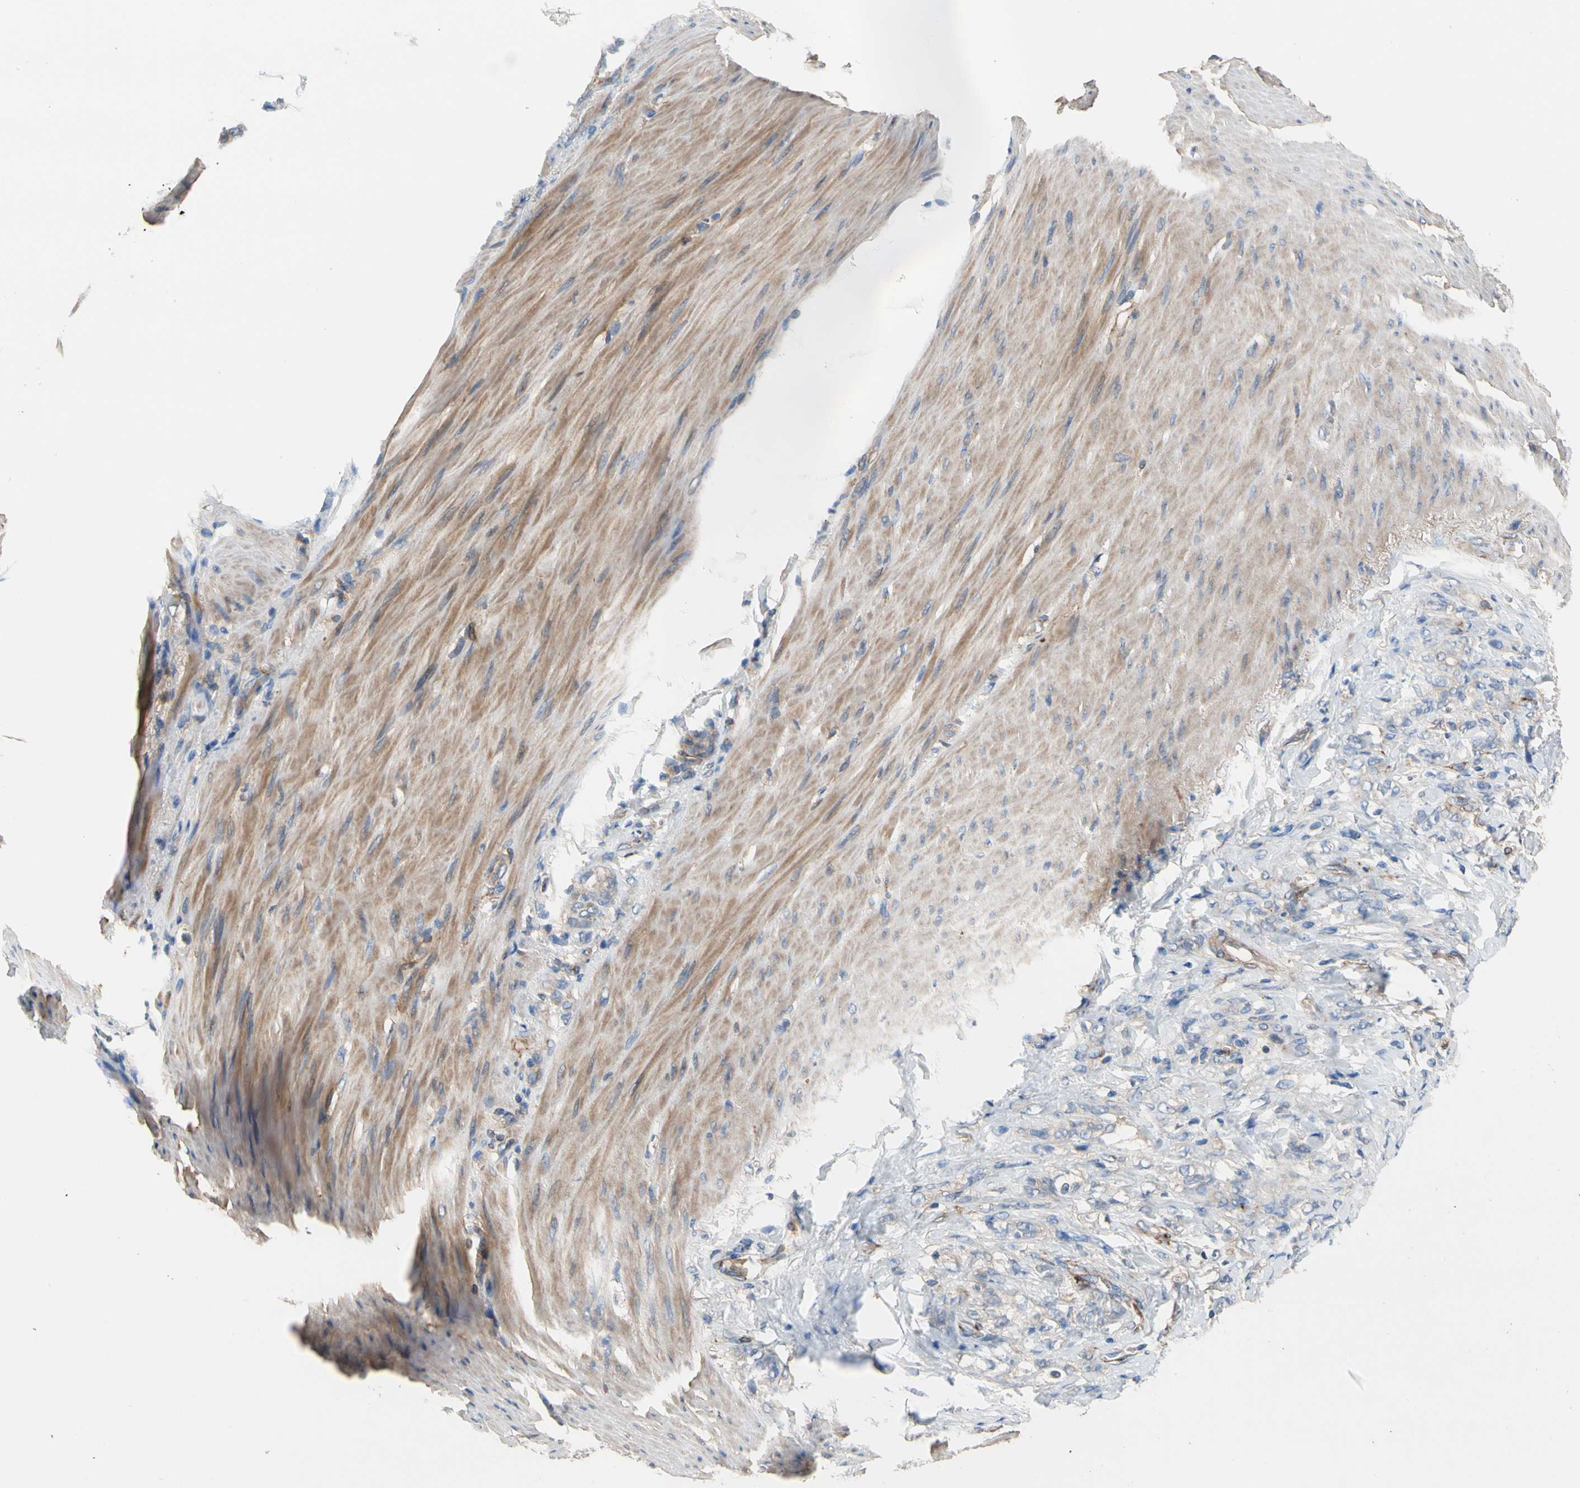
{"staining": {"intensity": "weak", "quantity": "25%-75%", "location": "cytoplasmic/membranous"}, "tissue": "stomach cancer", "cell_type": "Tumor cells", "image_type": "cancer", "snomed": [{"axis": "morphology", "description": "Adenocarcinoma, NOS"}, {"axis": "topography", "description": "Stomach"}], "caption": "Human adenocarcinoma (stomach) stained with a protein marker demonstrates weak staining in tumor cells.", "gene": "ENTREP3", "patient": {"sex": "male", "age": 82}}